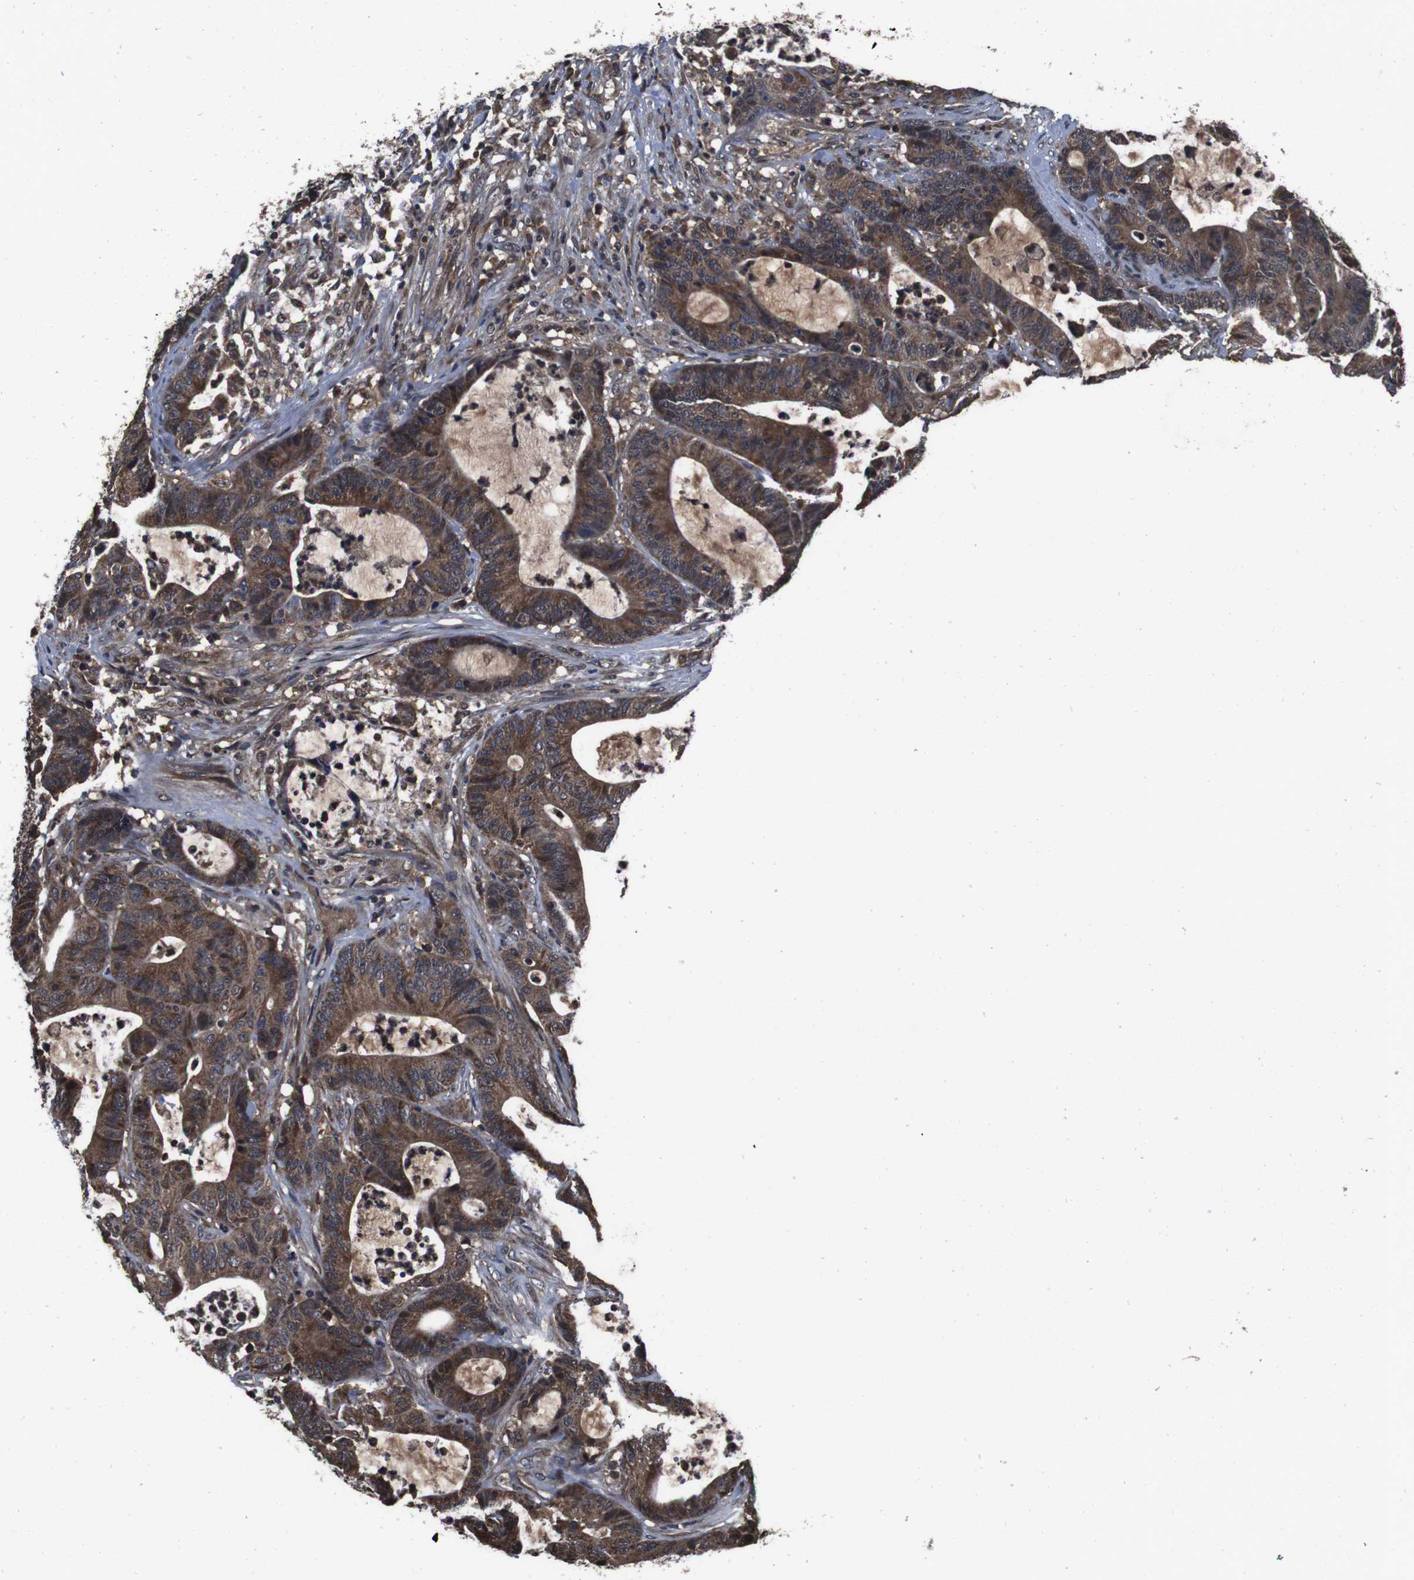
{"staining": {"intensity": "strong", "quantity": ">75%", "location": "cytoplasmic/membranous"}, "tissue": "colorectal cancer", "cell_type": "Tumor cells", "image_type": "cancer", "snomed": [{"axis": "morphology", "description": "Adenocarcinoma, NOS"}, {"axis": "topography", "description": "Colon"}], "caption": "This photomicrograph reveals immunohistochemistry staining of human adenocarcinoma (colorectal), with high strong cytoplasmic/membranous positivity in approximately >75% of tumor cells.", "gene": "CXCL11", "patient": {"sex": "female", "age": 84}}